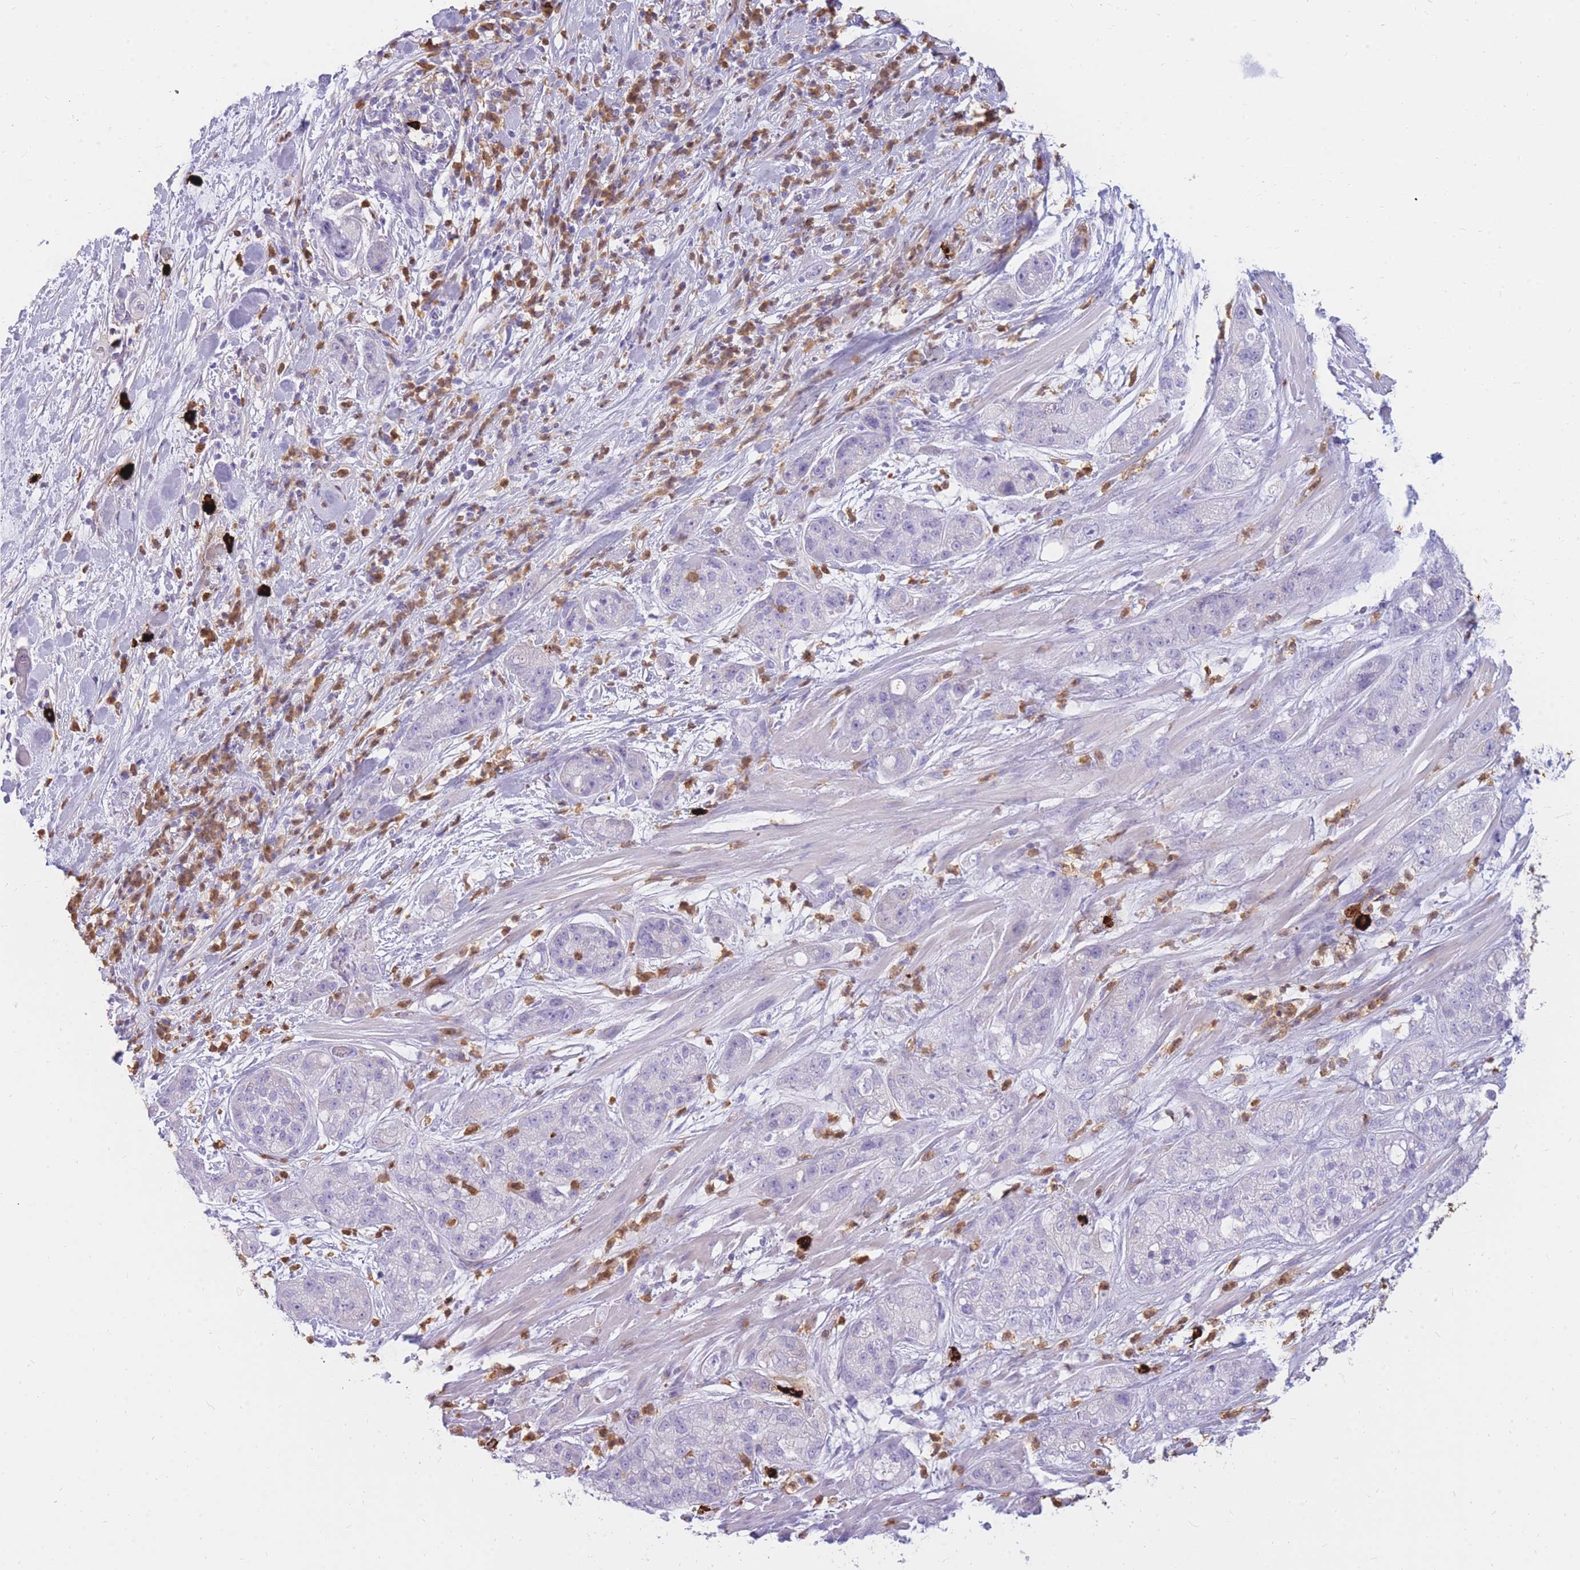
{"staining": {"intensity": "negative", "quantity": "none", "location": "none"}, "tissue": "pancreatic cancer", "cell_type": "Tumor cells", "image_type": "cancer", "snomed": [{"axis": "morphology", "description": "Adenocarcinoma, NOS"}, {"axis": "topography", "description": "Pancreas"}], "caption": "Immunohistochemical staining of human pancreatic cancer (adenocarcinoma) displays no significant staining in tumor cells.", "gene": "TPSAB1", "patient": {"sex": "female", "age": 78}}